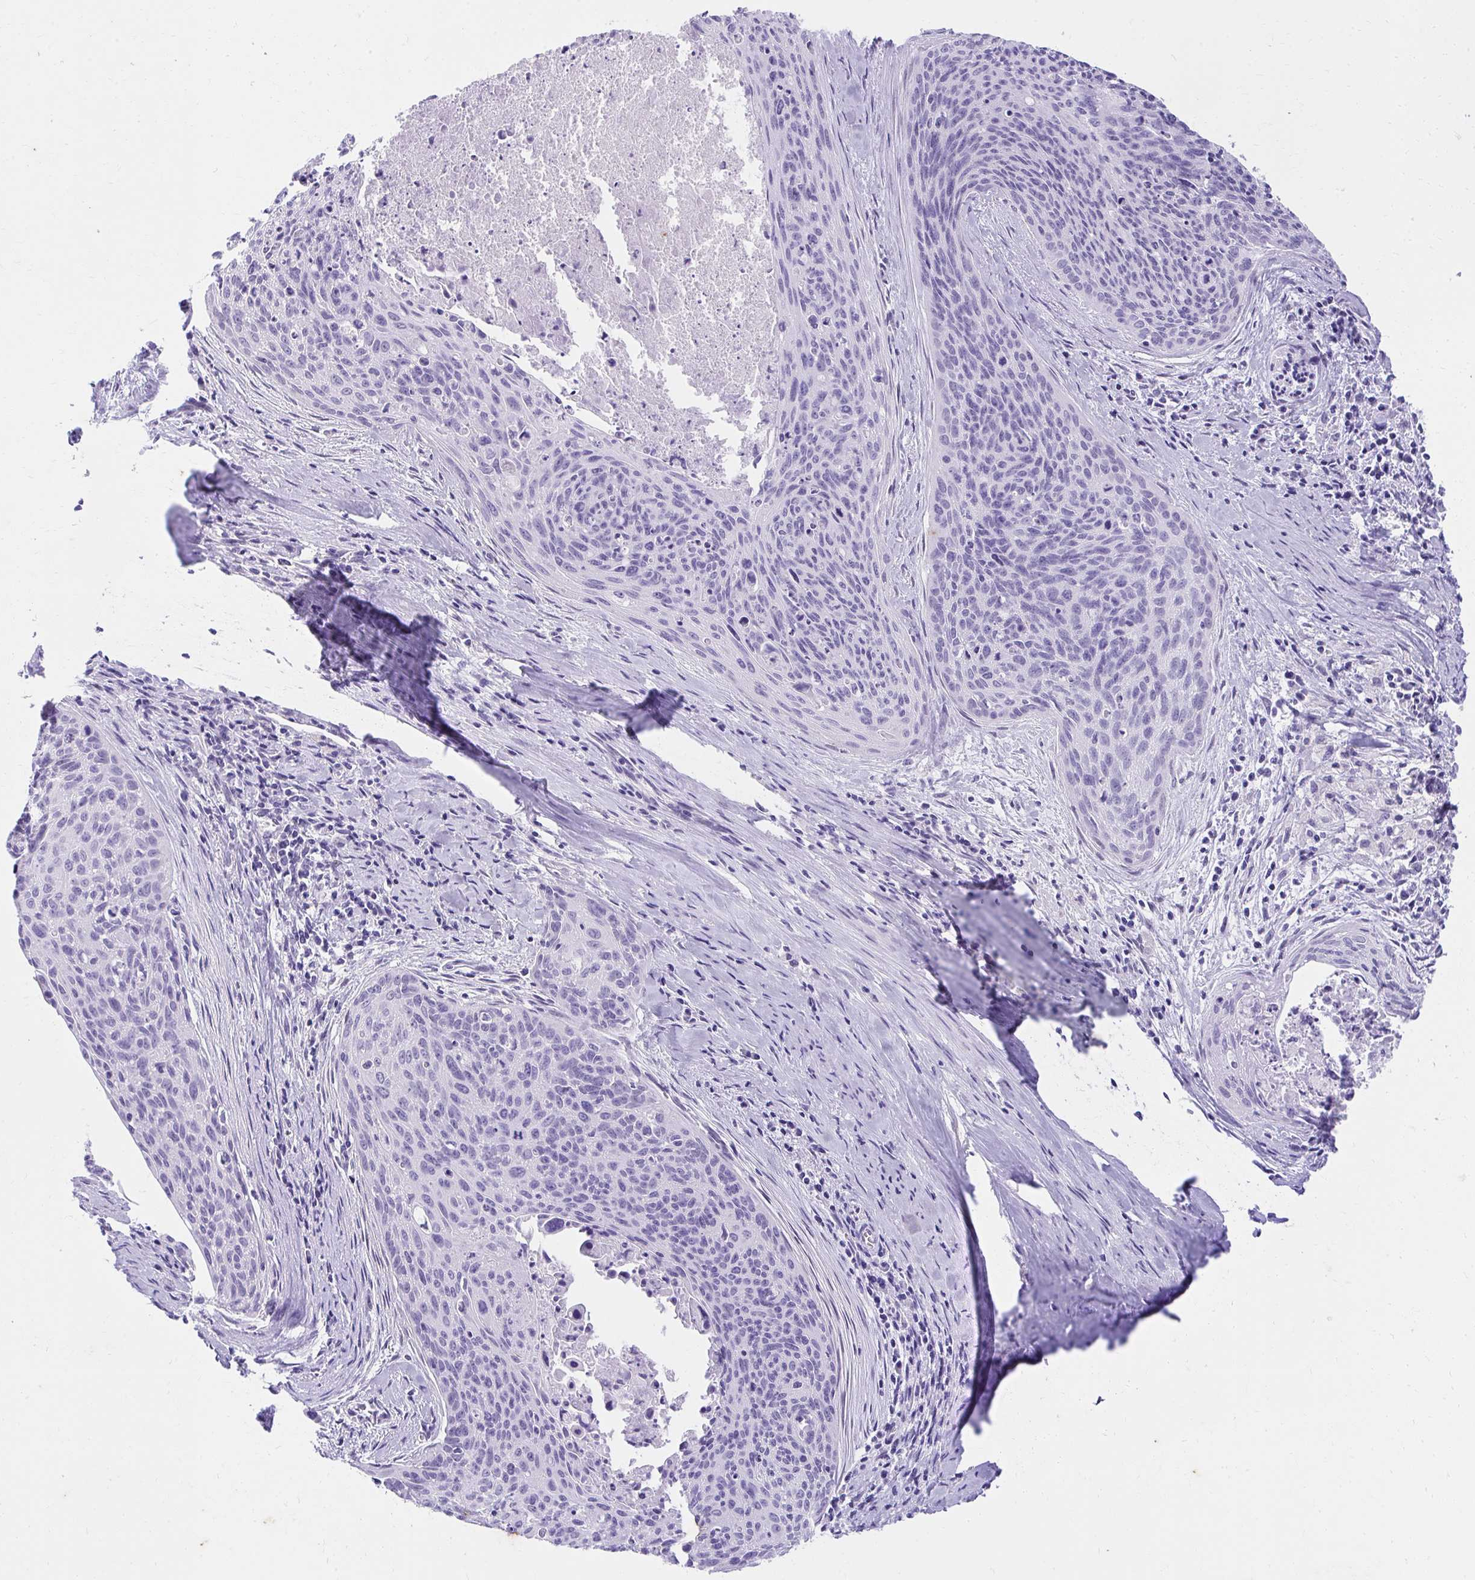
{"staining": {"intensity": "negative", "quantity": "none", "location": "none"}, "tissue": "cervical cancer", "cell_type": "Tumor cells", "image_type": "cancer", "snomed": [{"axis": "morphology", "description": "Squamous cell carcinoma, NOS"}, {"axis": "topography", "description": "Cervix"}], "caption": "IHC of cervical cancer reveals no positivity in tumor cells. The staining is performed using DAB brown chromogen with nuclei counter-stained in using hematoxylin.", "gene": "KLK1", "patient": {"sex": "female", "age": 55}}